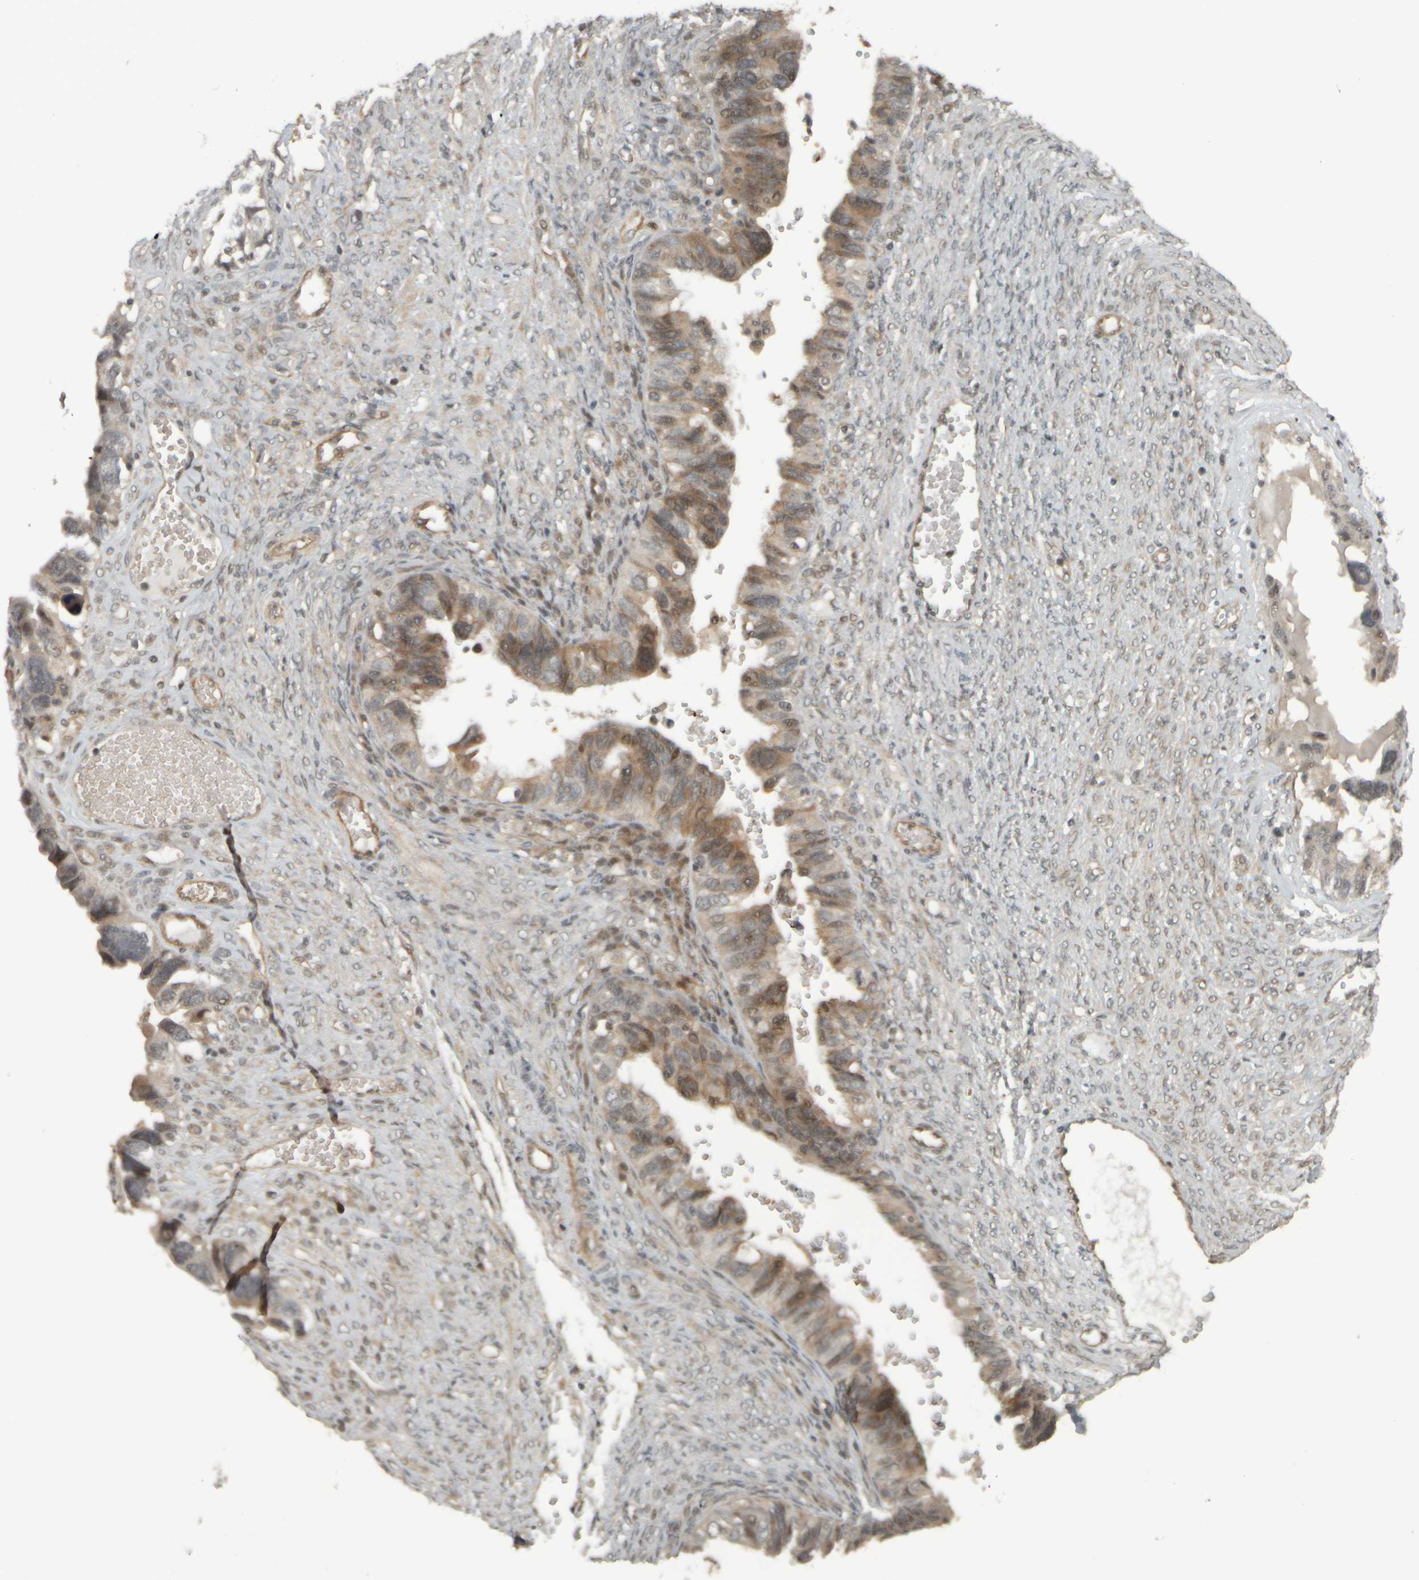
{"staining": {"intensity": "moderate", "quantity": "25%-75%", "location": "cytoplasmic/membranous"}, "tissue": "ovarian cancer", "cell_type": "Tumor cells", "image_type": "cancer", "snomed": [{"axis": "morphology", "description": "Cystadenocarcinoma, serous, NOS"}, {"axis": "topography", "description": "Ovary"}], "caption": "Immunohistochemistry (DAB (3,3'-diaminobenzidine)) staining of human ovarian cancer exhibits moderate cytoplasmic/membranous protein staining in about 25%-75% of tumor cells.", "gene": "NAPG", "patient": {"sex": "female", "age": 79}}